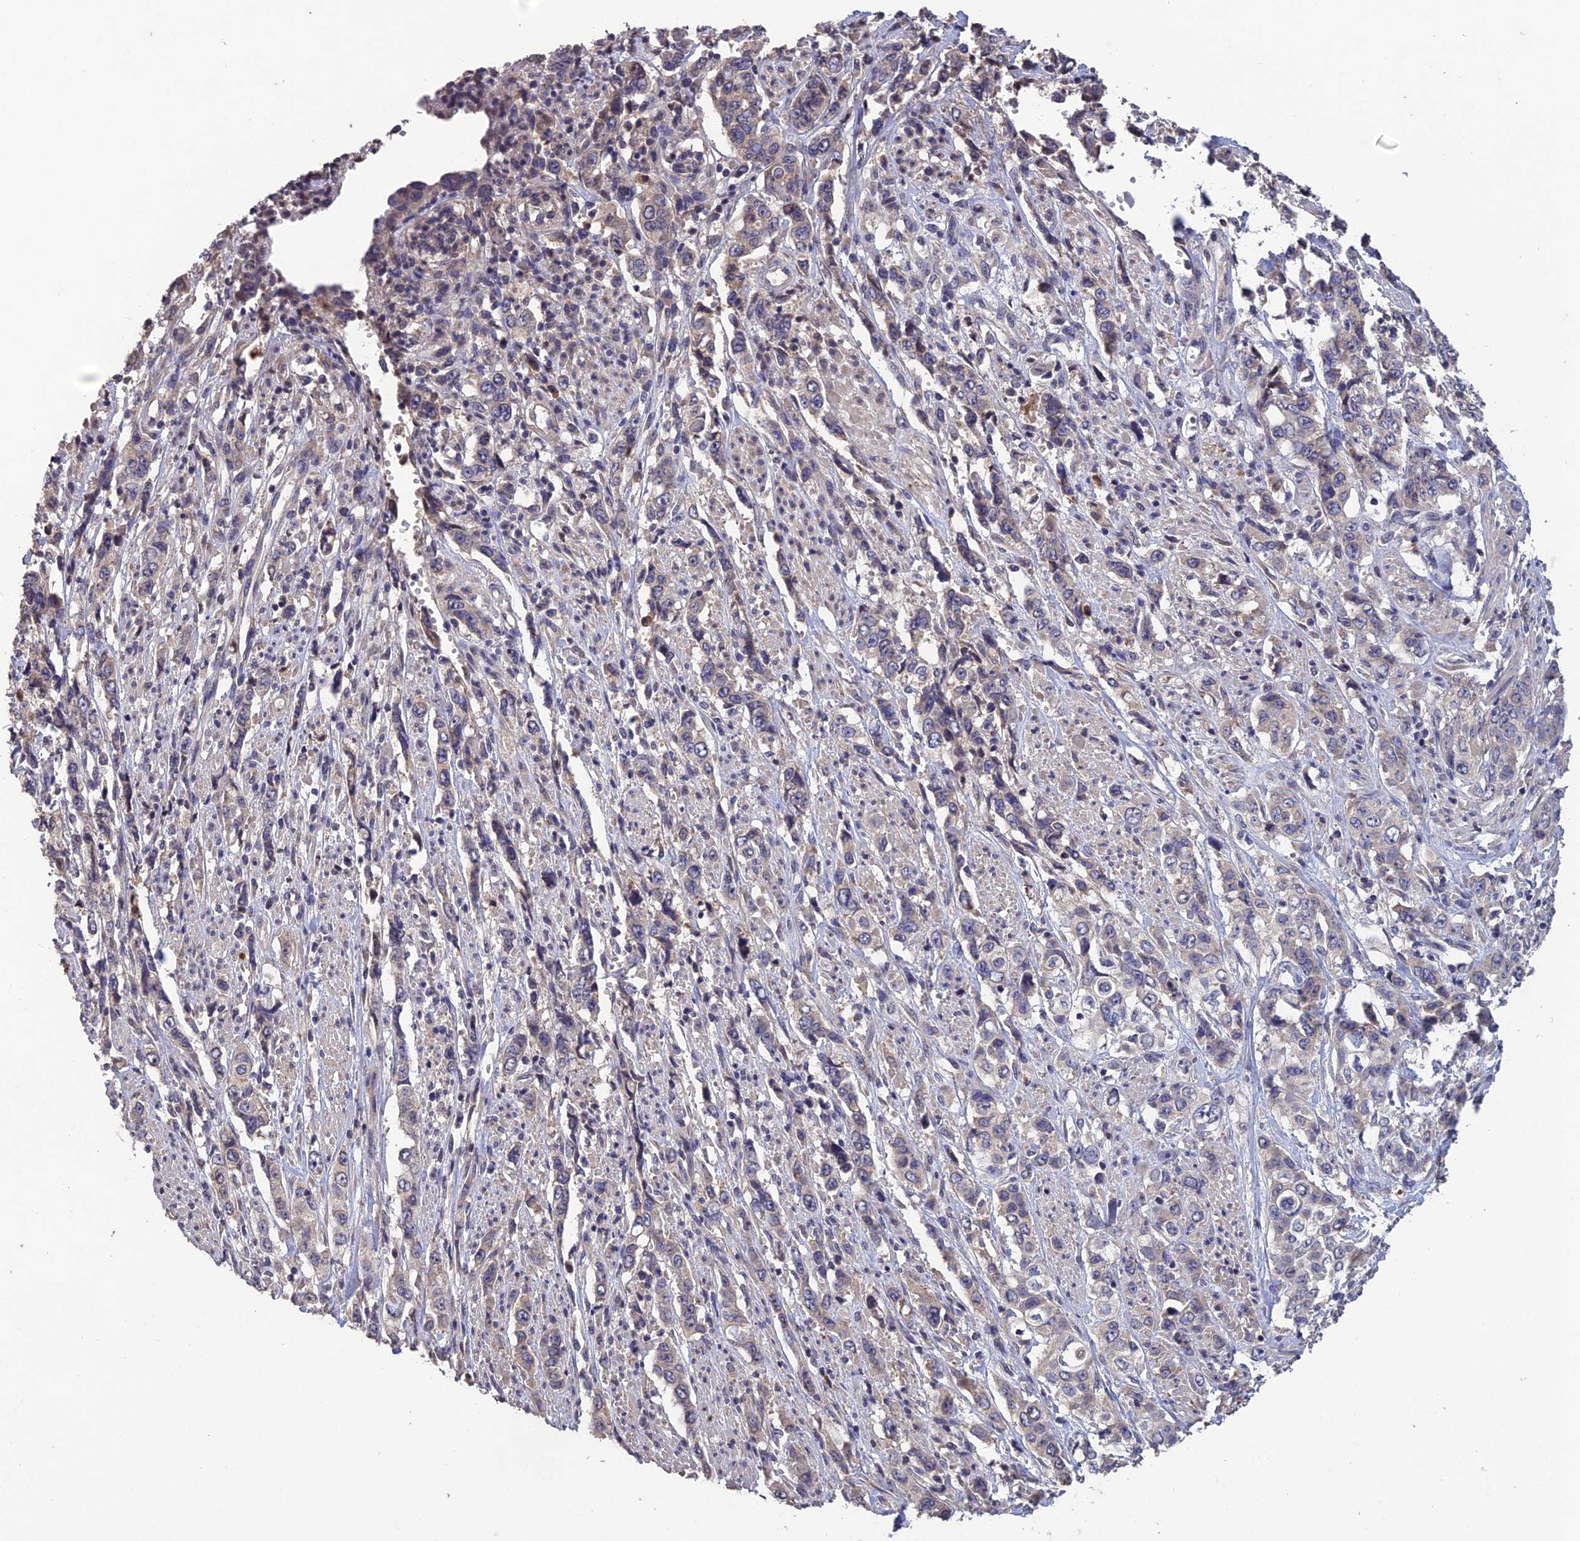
{"staining": {"intensity": "negative", "quantity": "none", "location": "none"}, "tissue": "stomach cancer", "cell_type": "Tumor cells", "image_type": "cancer", "snomed": [{"axis": "morphology", "description": "Adenocarcinoma, NOS"}, {"axis": "topography", "description": "Stomach, upper"}], "caption": "A photomicrograph of human stomach adenocarcinoma is negative for staining in tumor cells. Brightfield microscopy of IHC stained with DAB (brown) and hematoxylin (blue), captured at high magnification.", "gene": "SLC39A13", "patient": {"sex": "male", "age": 62}}